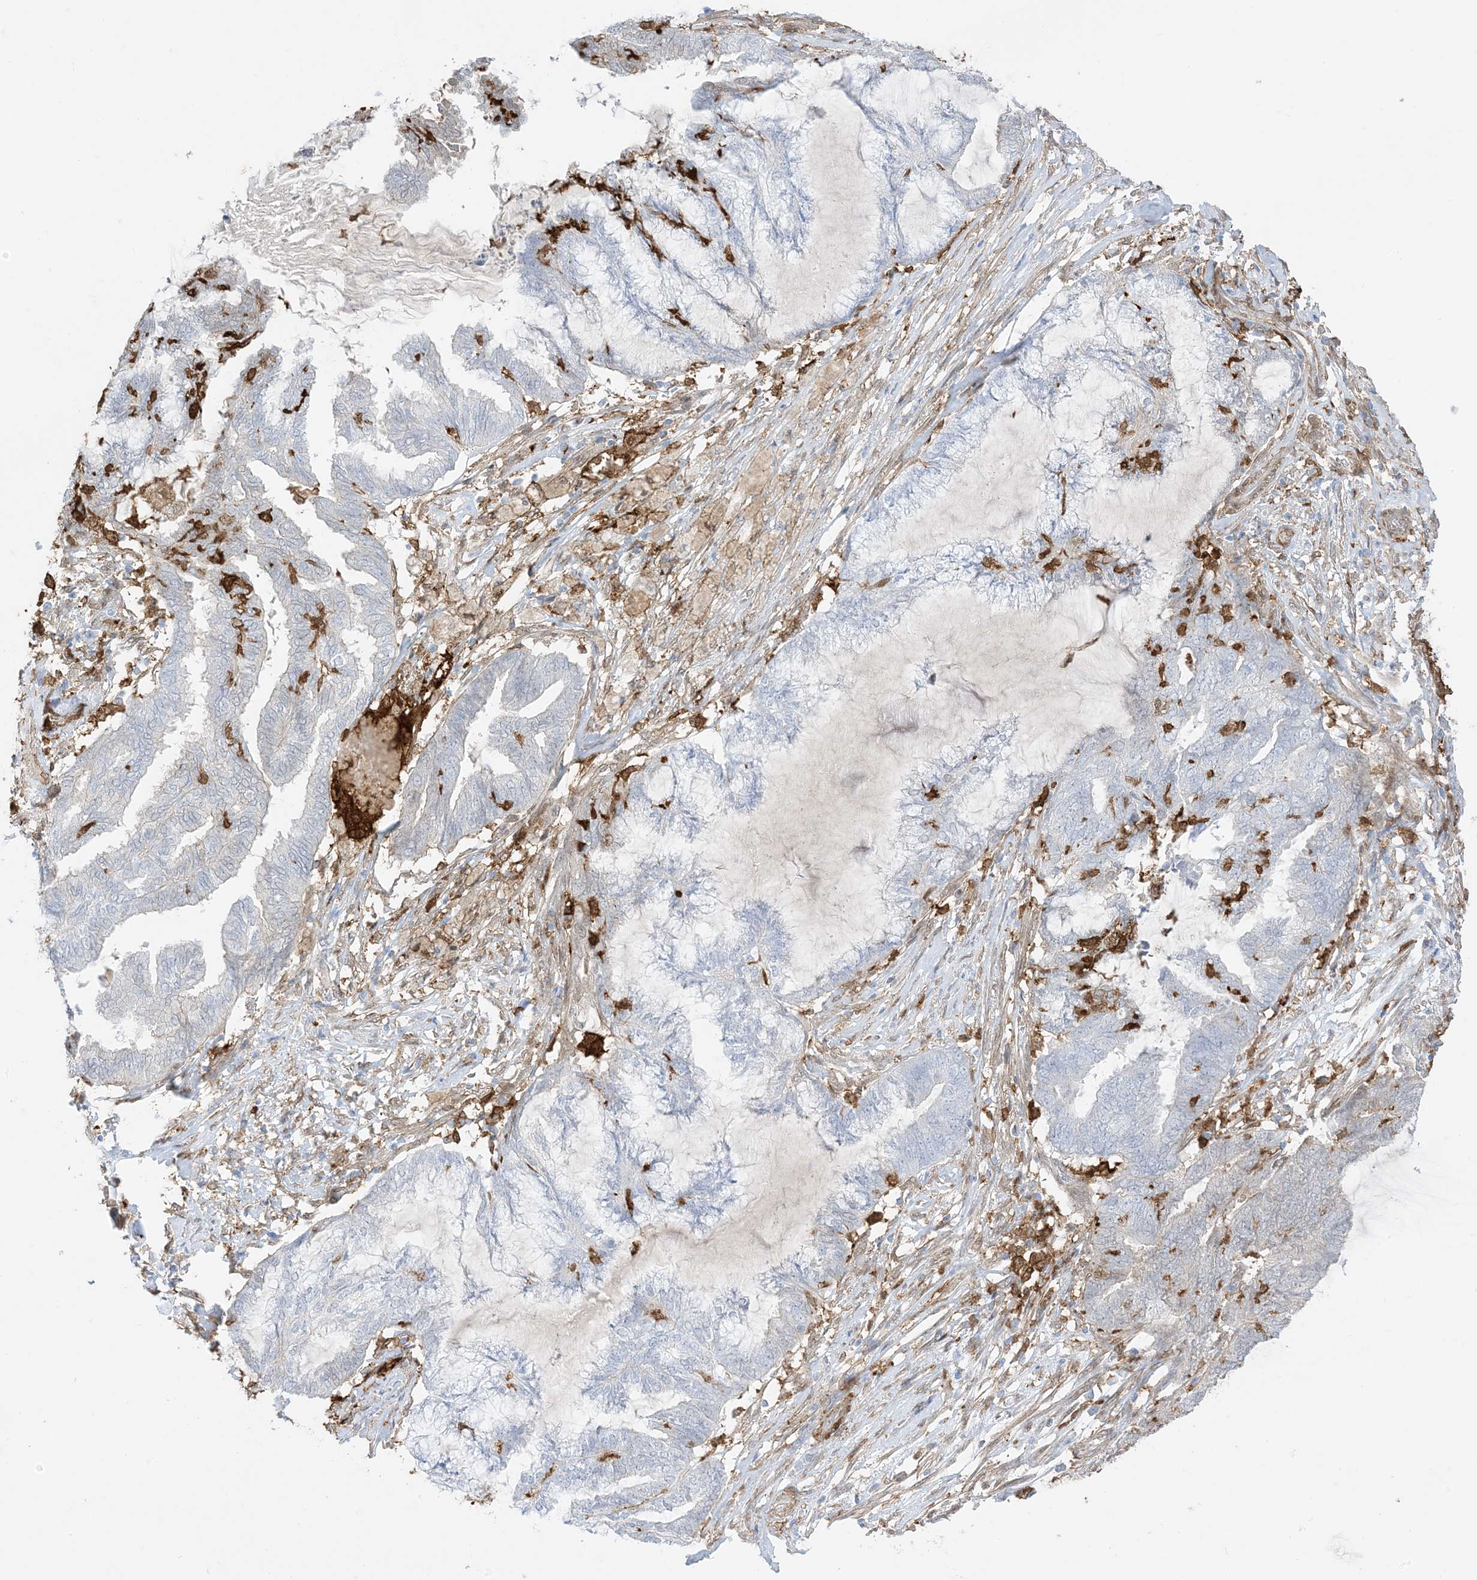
{"staining": {"intensity": "negative", "quantity": "none", "location": "none"}, "tissue": "endometrial cancer", "cell_type": "Tumor cells", "image_type": "cancer", "snomed": [{"axis": "morphology", "description": "Adenocarcinoma, NOS"}, {"axis": "topography", "description": "Endometrium"}], "caption": "A histopathology image of human endometrial adenocarcinoma is negative for staining in tumor cells.", "gene": "GSN", "patient": {"sex": "female", "age": 86}}